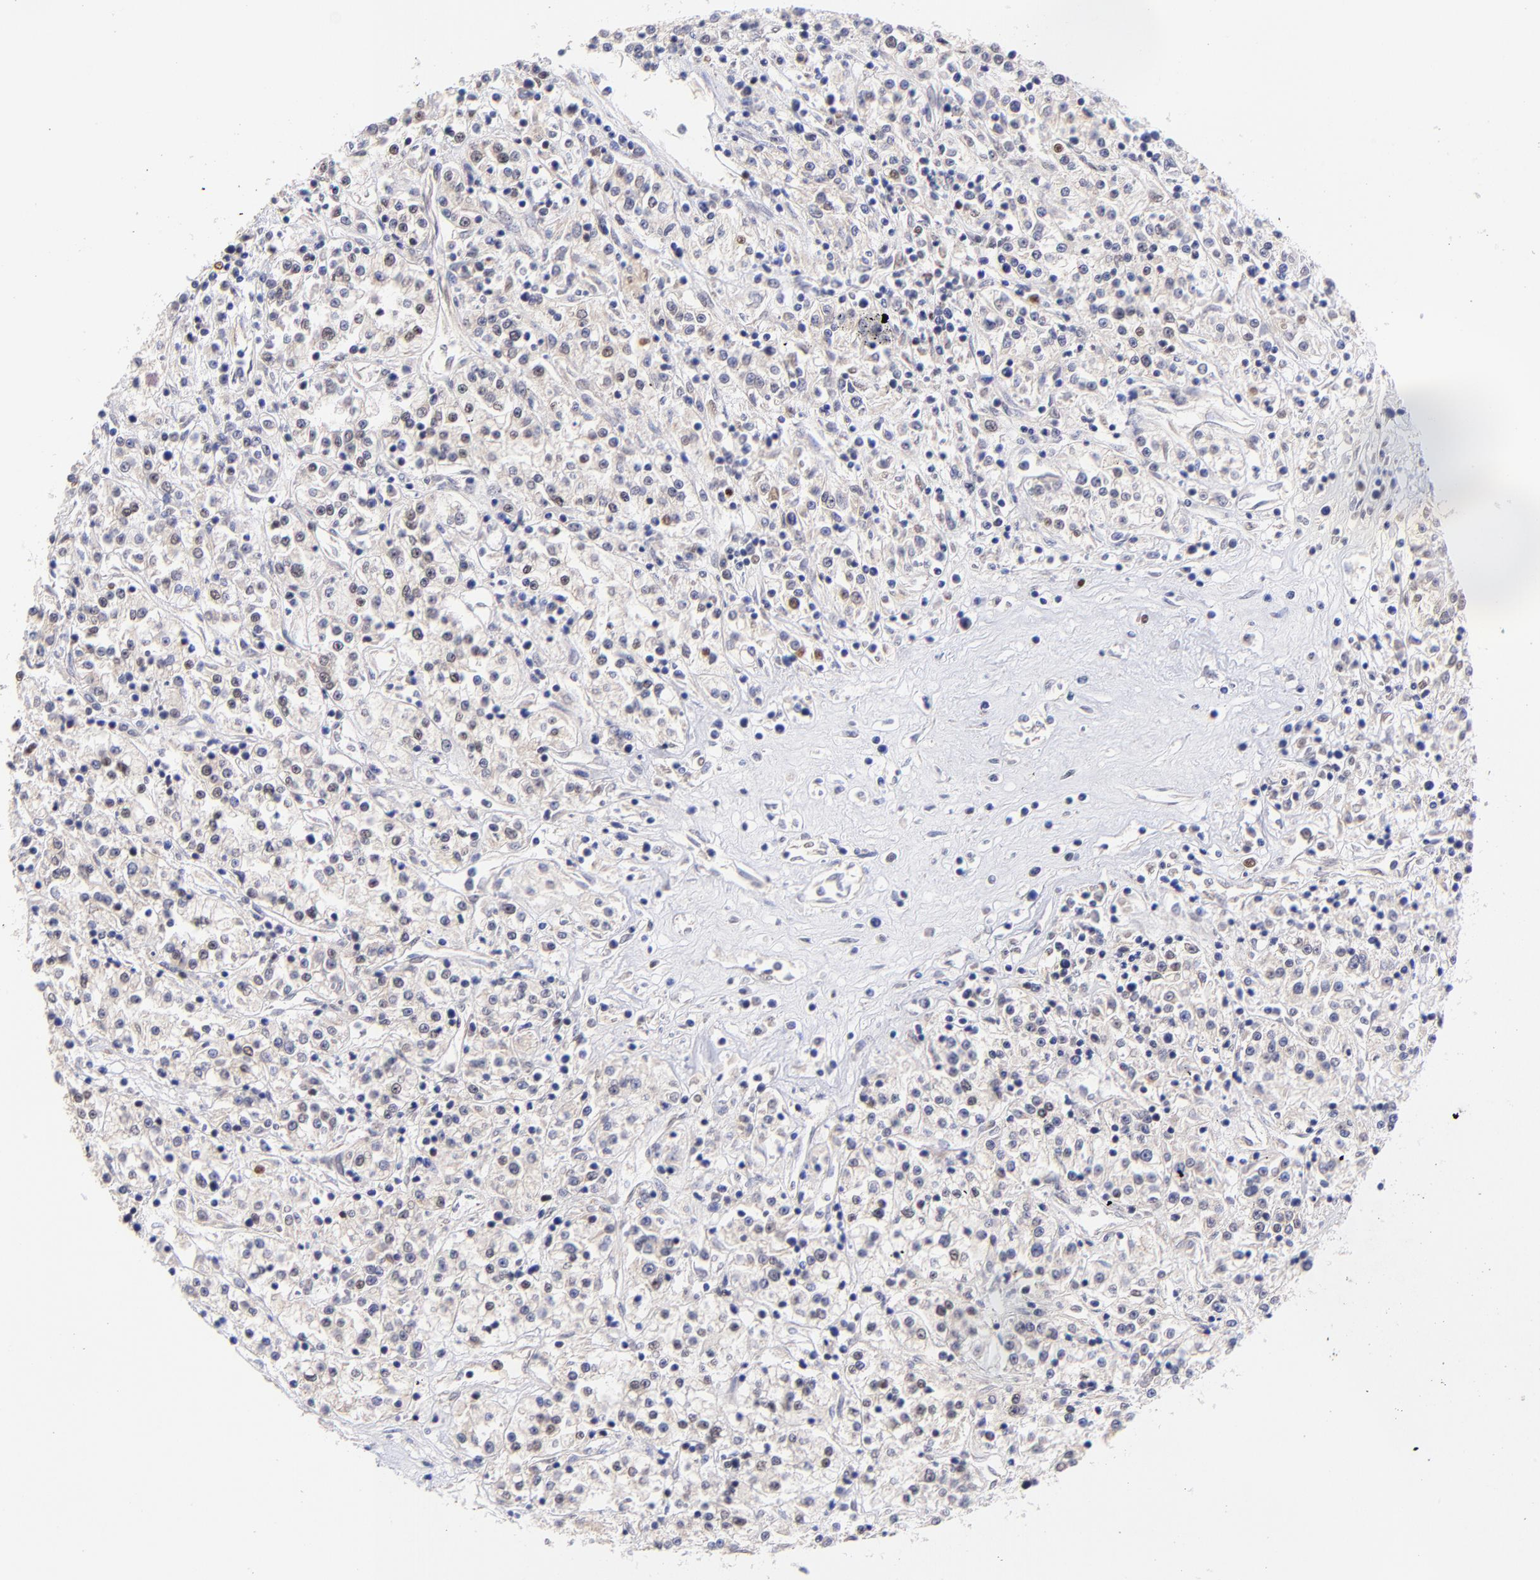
{"staining": {"intensity": "weak", "quantity": ">75%", "location": "nuclear"}, "tissue": "renal cancer", "cell_type": "Tumor cells", "image_type": "cancer", "snomed": [{"axis": "morphology", "description": "Adenocarcinoma, NOS"}, {"axis": "topography", "description": "Kidney"}], "caption": "IHC of adenocarcinoma (renal) exhibits low levels of weak nuclear positivity in approximately >75% of tumor cells. Immunohistochemistry (ihc) stains the protein in brown and the nuclei are stained blue.", "gene": "MIDEAS", "patient": {"sex": "female", "age": 76}}